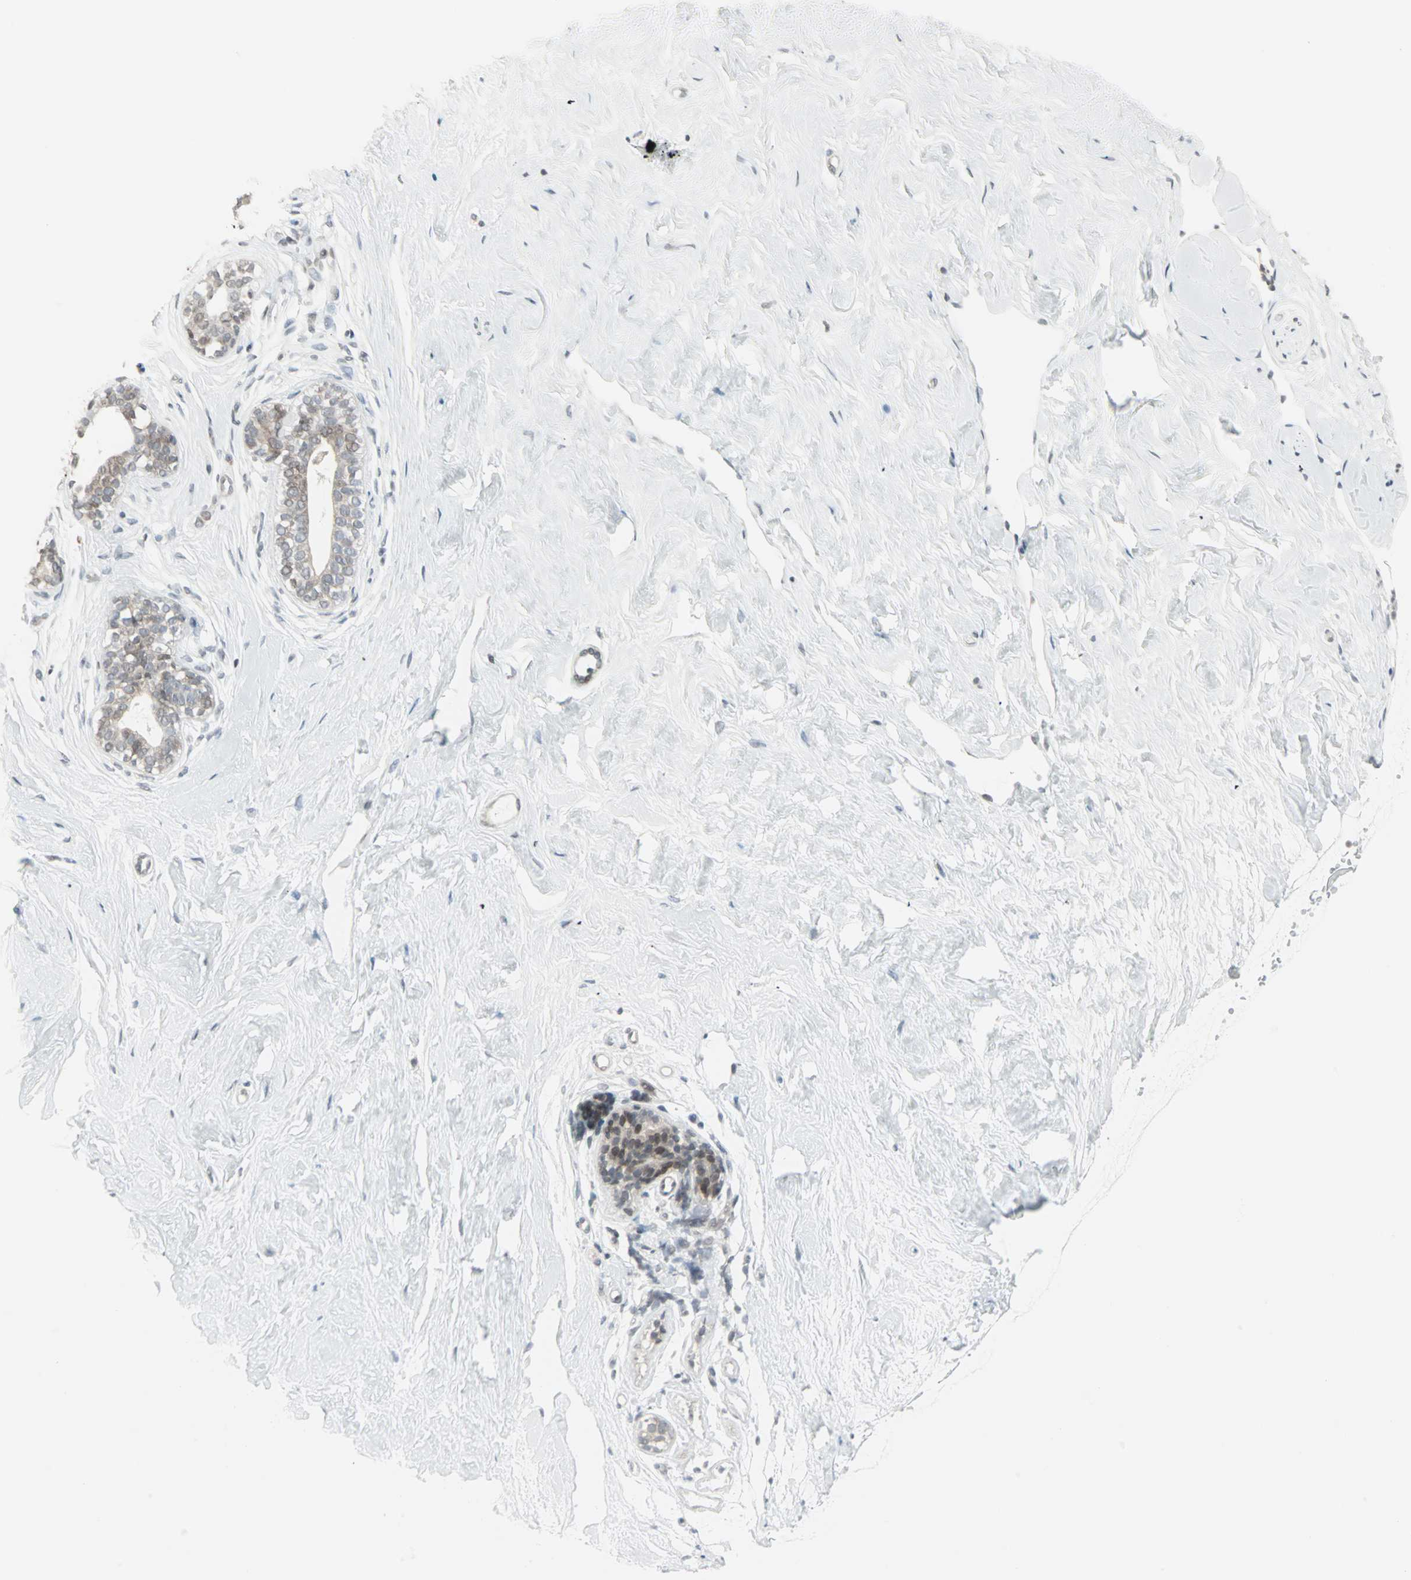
{"staining": {"intensity": "negative", "quantity": "none", "location": "none"}, "tissue": "breast", "cell_type": "Adipocytes", "image_type": "normal", "snomed": [{"axis": "morphology", "description": "Normal tissue, NOS"}, {"axis": "topography", "description": "Breast"}], "caption": "IHC micrograph of unremarkable breast: breast stained with DAB (3,3'-diaminobenzidine) shows no significant protein staining in adipocytes. The staining was performed using DAB (3,3'-diaminobenzidine) to visualize the protein expression in brown, while the nuclei were stained in blue with hematoxylin (Magnification: 20x).", "gene": "CBLC", "patient": {"sex": "female", "age": 23}}